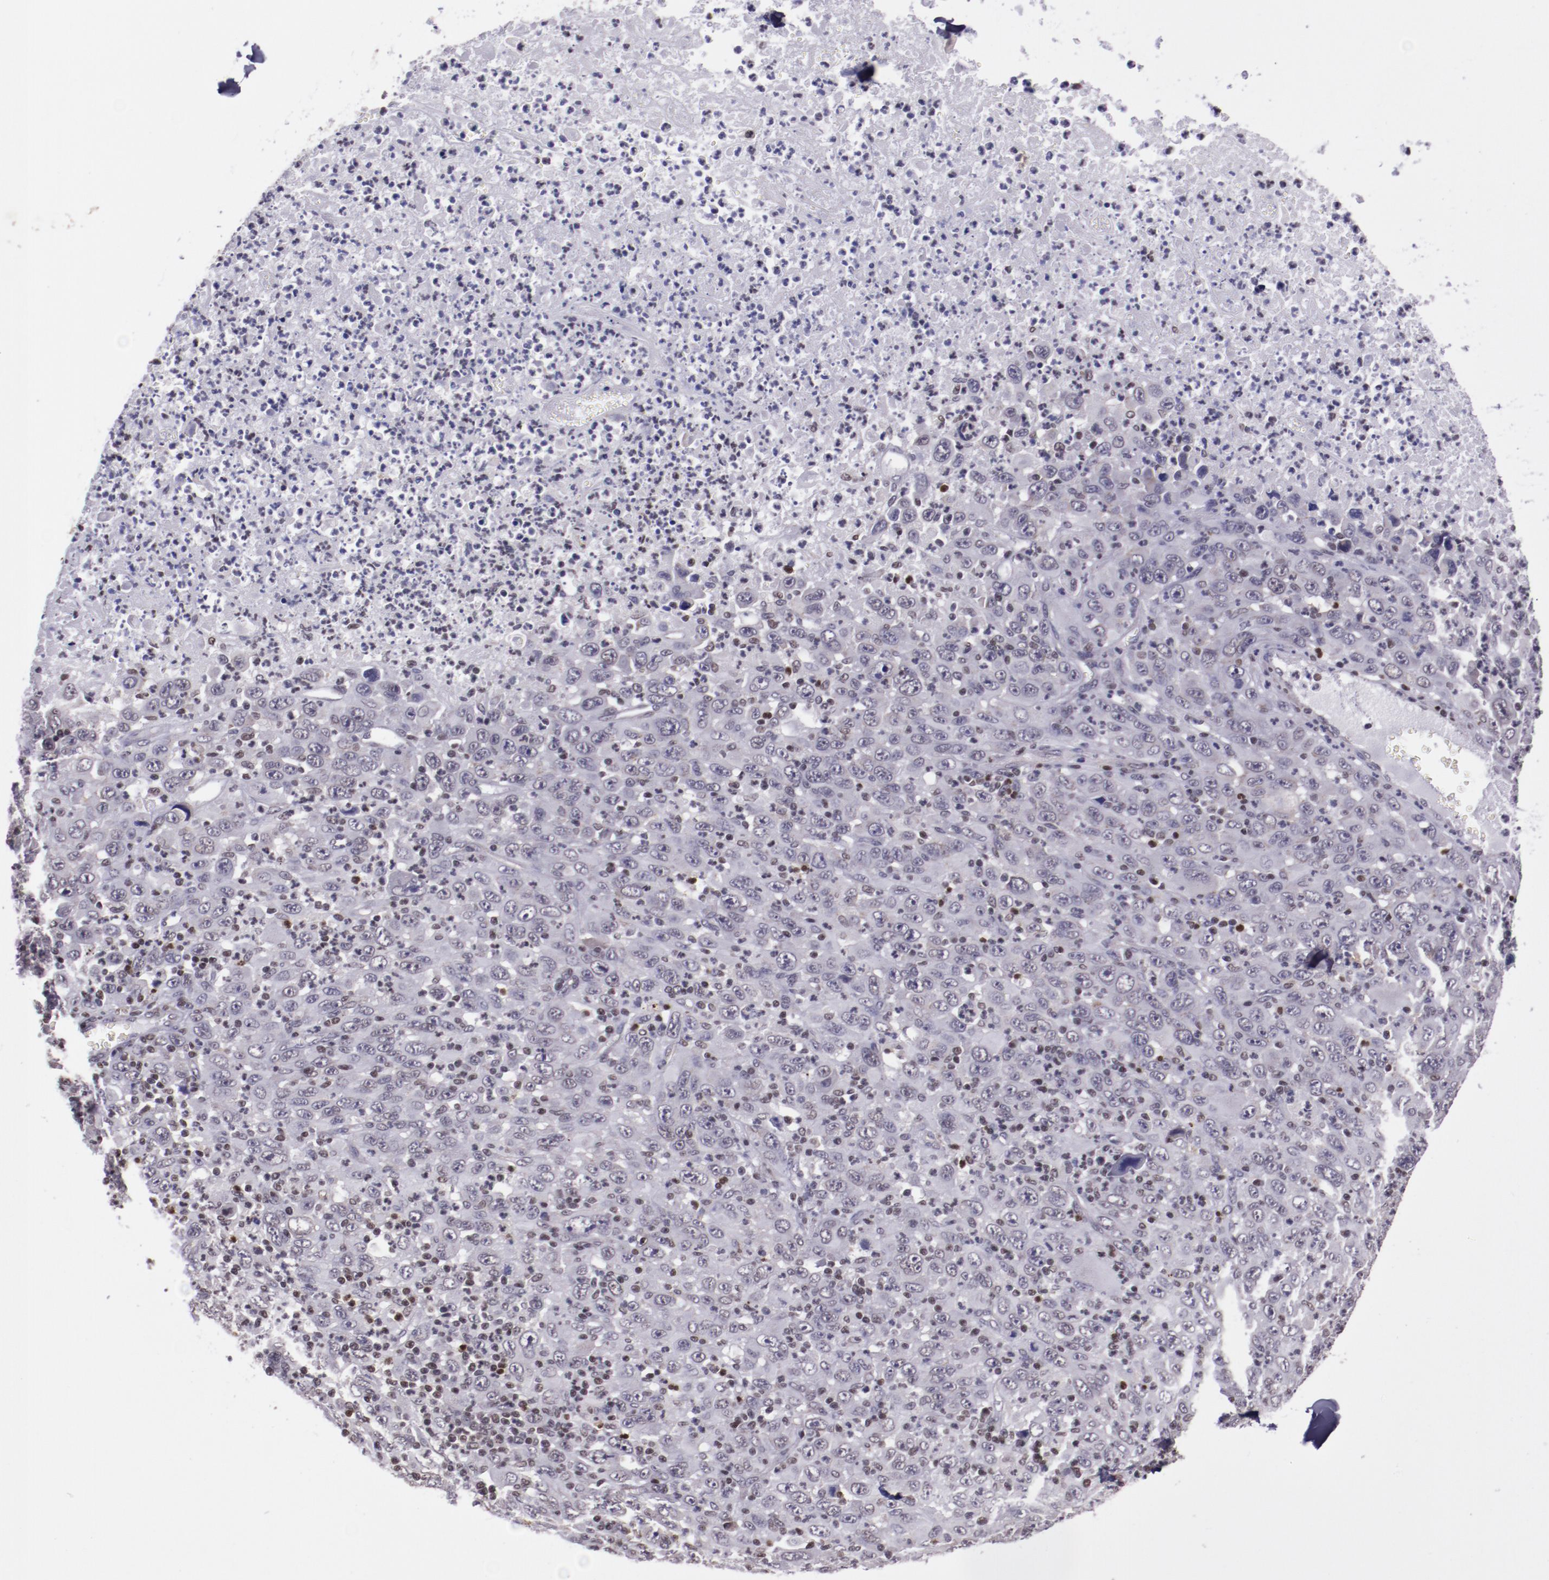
{"staining": {"intensity": "weak", "quantity": "<25%", "location": "cytoplasmic/membranous"}, "tissue": "melanoma", "cell_type": "Tumor cells", "image_type": "cancer", "snomed": [{"axis": "morphology", "description": "Malignant melanoma, Metastatic site"}, {"axis": "topography", "description": "Skin"}], "caption": "The micrograph exhibits no significant staining in tumor cells of melanoma.", "gene": "ELF1", "patient": {"sex": "female", "age": 56}}